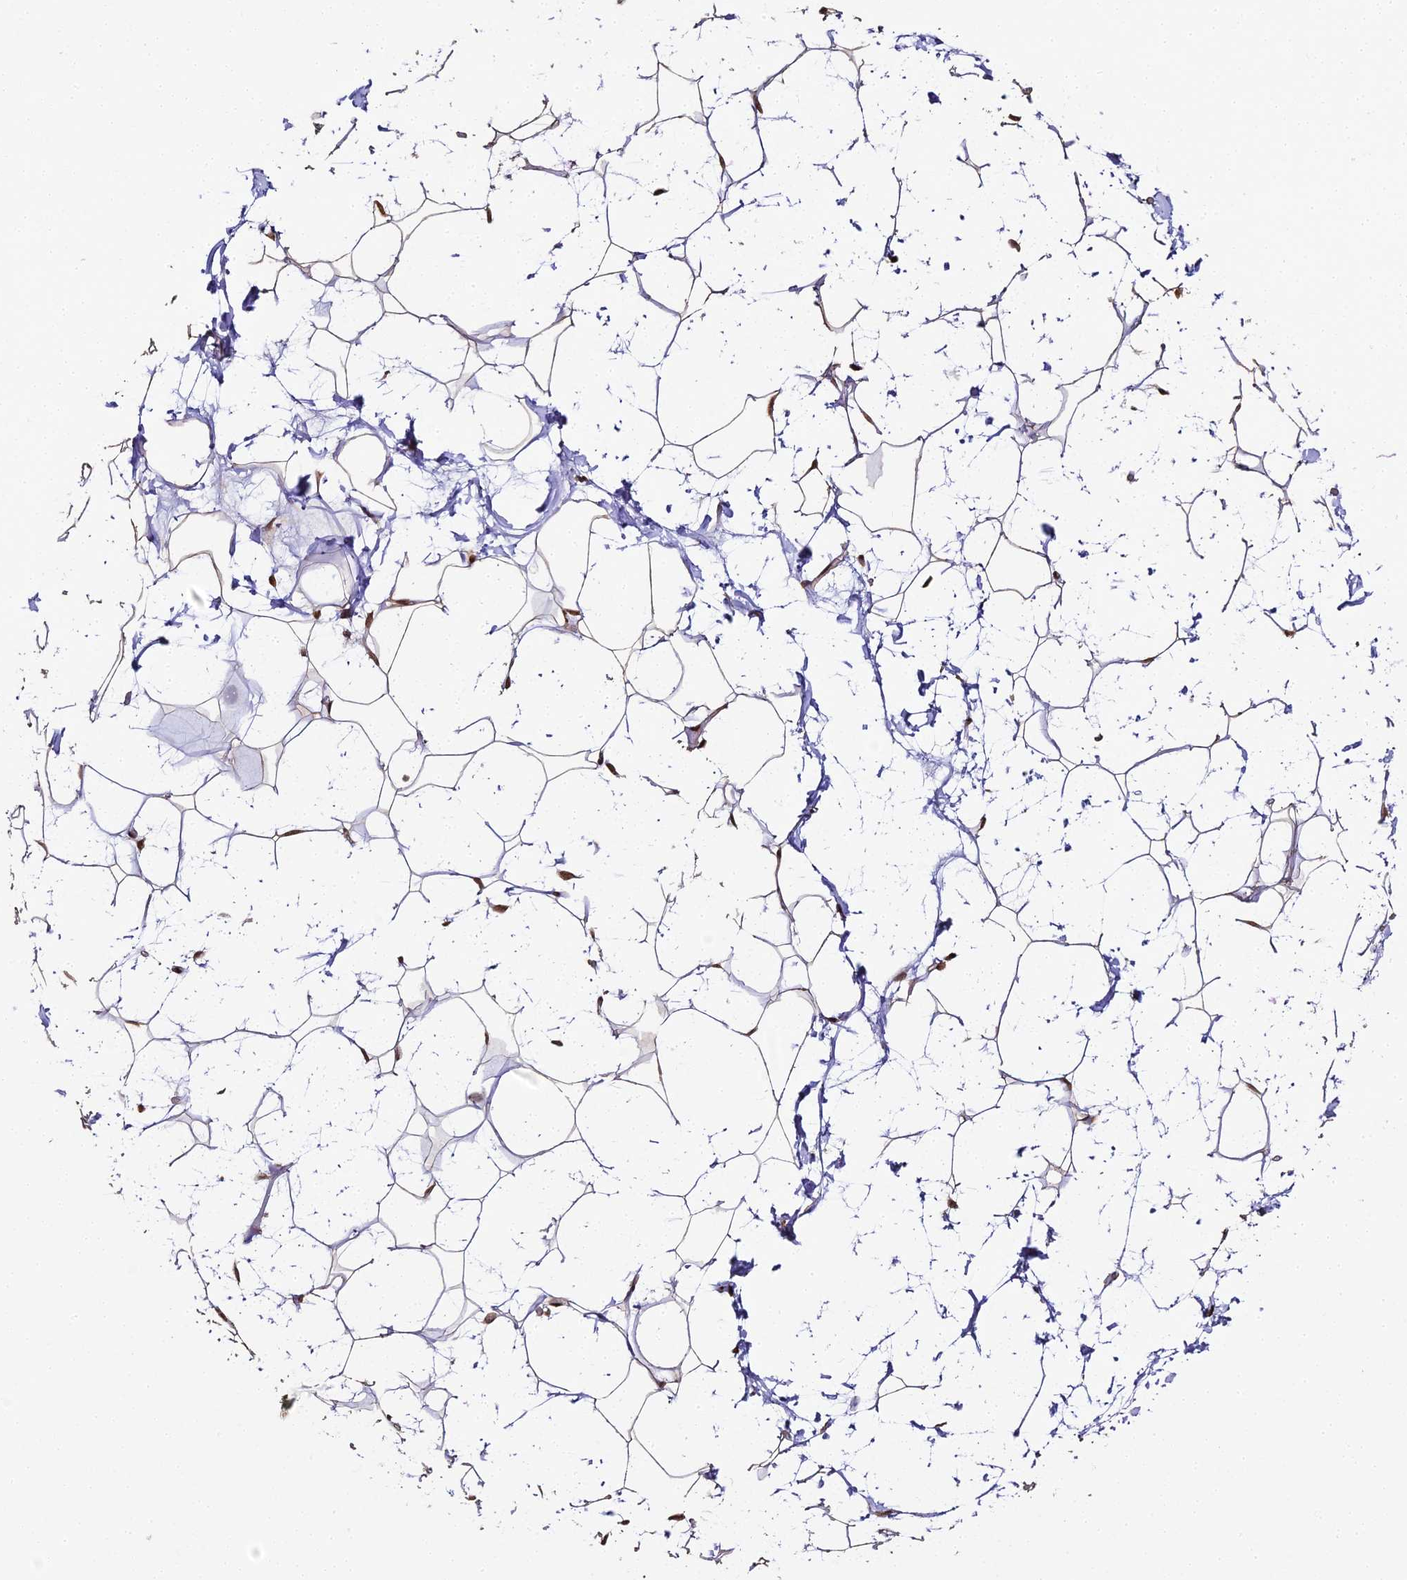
{"staining": {"intensity": "moderate", "quantity": ">75%", "location": "nuclear"}, "tissue": "adipose tissue", "cell_type": "Adipocytes", "image_type": "normal", "snomed": [{"axis": "morphology", "description": "Normal tissue, NOS"}, {"axis": "topography", "description": "Breast"}], "caption": "High-magnification brightfield microscopy of benign adipose tissue stained with DAB (3,3'-diaminobenzidine) (brown) and counterstained with hematoxylin (blue). adipocytes exhibit moderate nuclear positivity is seen in approximately>75% of cells.", "gene": "HNRNPA1", "patient": {"sex": "female", "age": 26}}